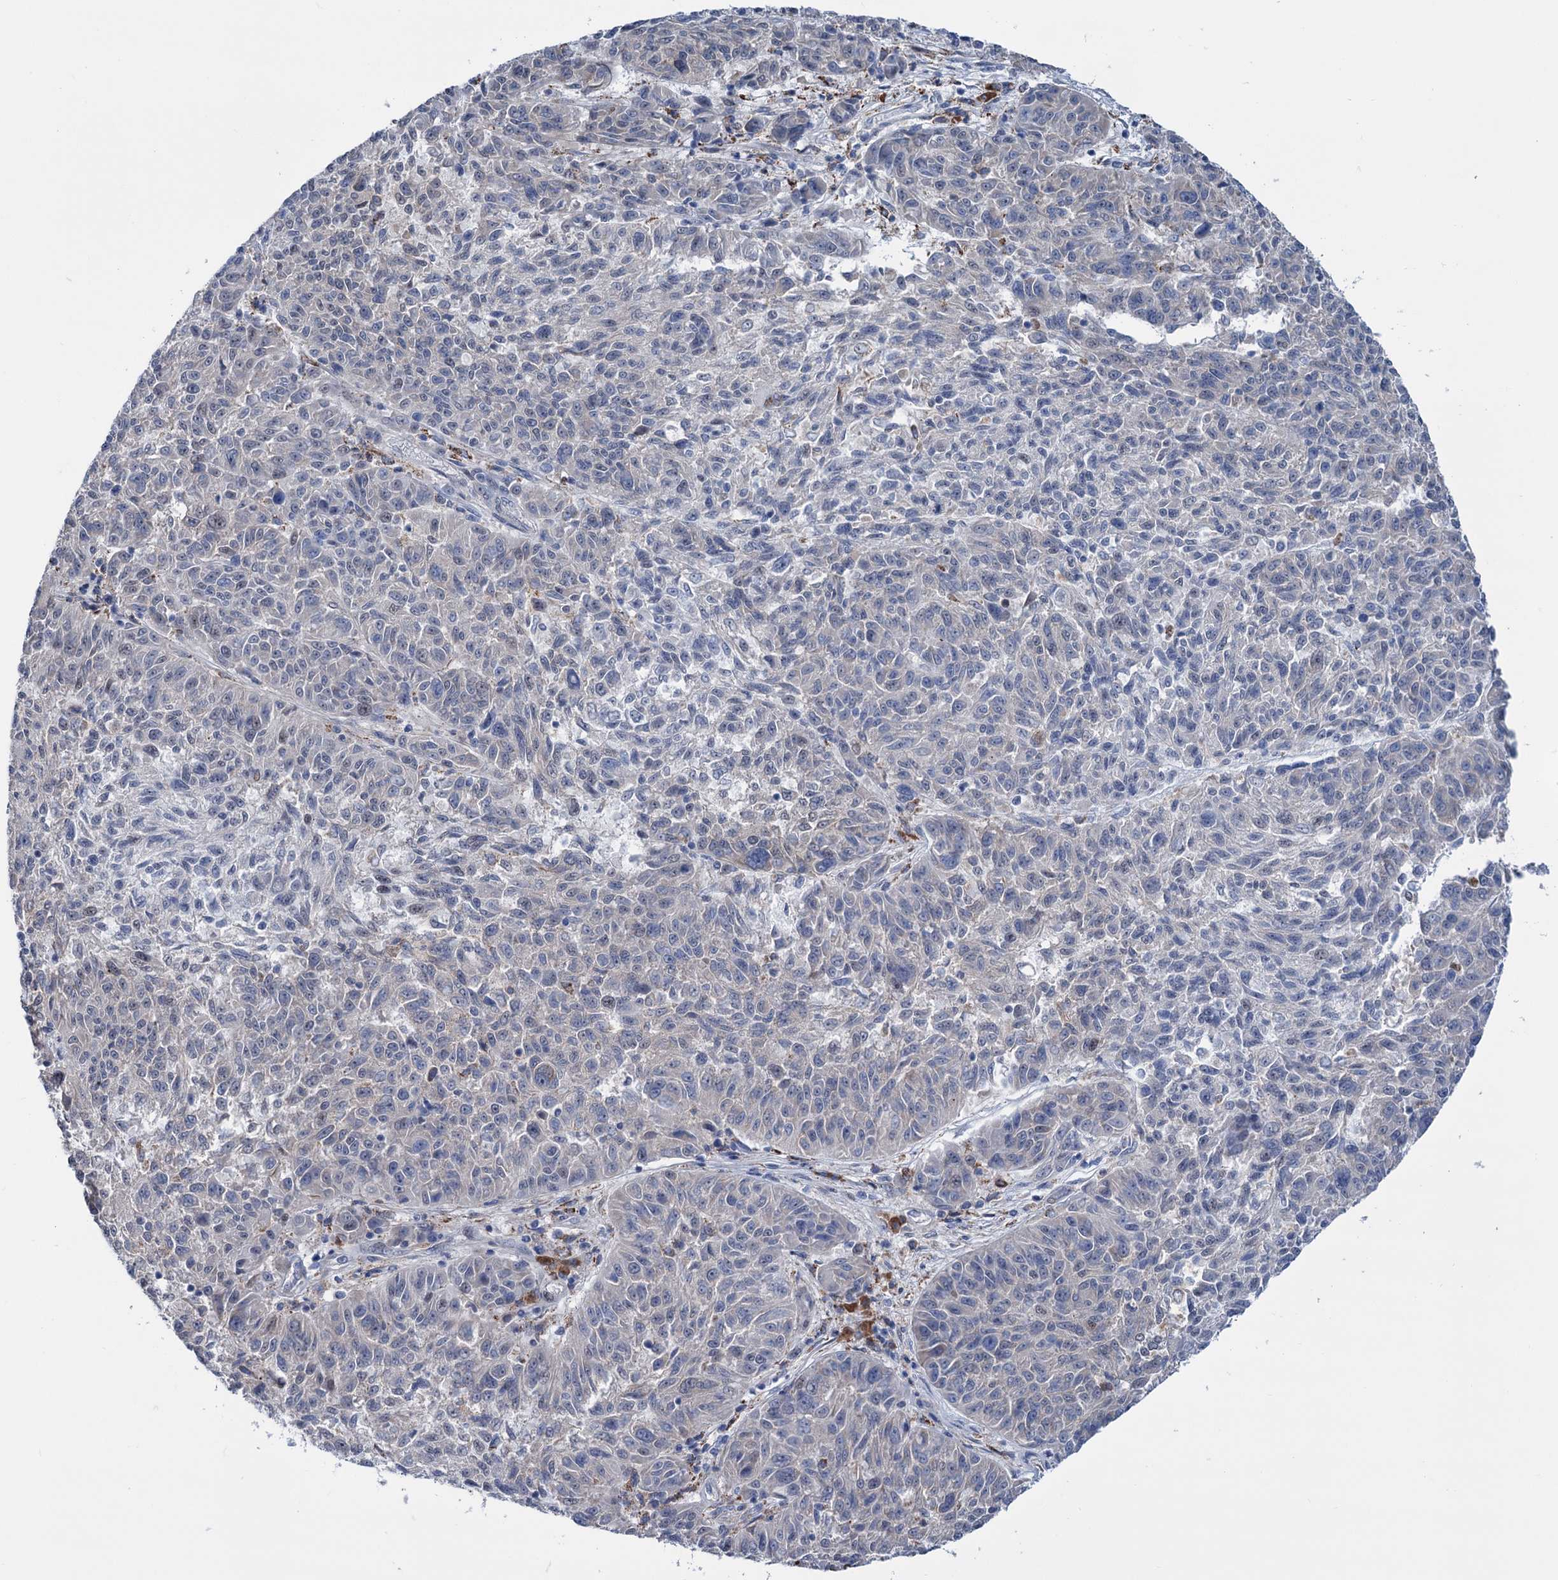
{"staining": {"intensity": "negative", "quantity": "none", "location": "none"}, "tissue": "melanoma", "cell_type": "Tumor cells", "image_type": "cancer", "snomed": [{"axis": "morphology", "description": "Malignant melanoma, NOS"}, {"axis": "topography", "description": "Skin"}], "caption": "Tumor cells show no significant positivity in malignant melanoma.", "gene": "LPIN1", "patient": {"sex": "male", "age": 53}}